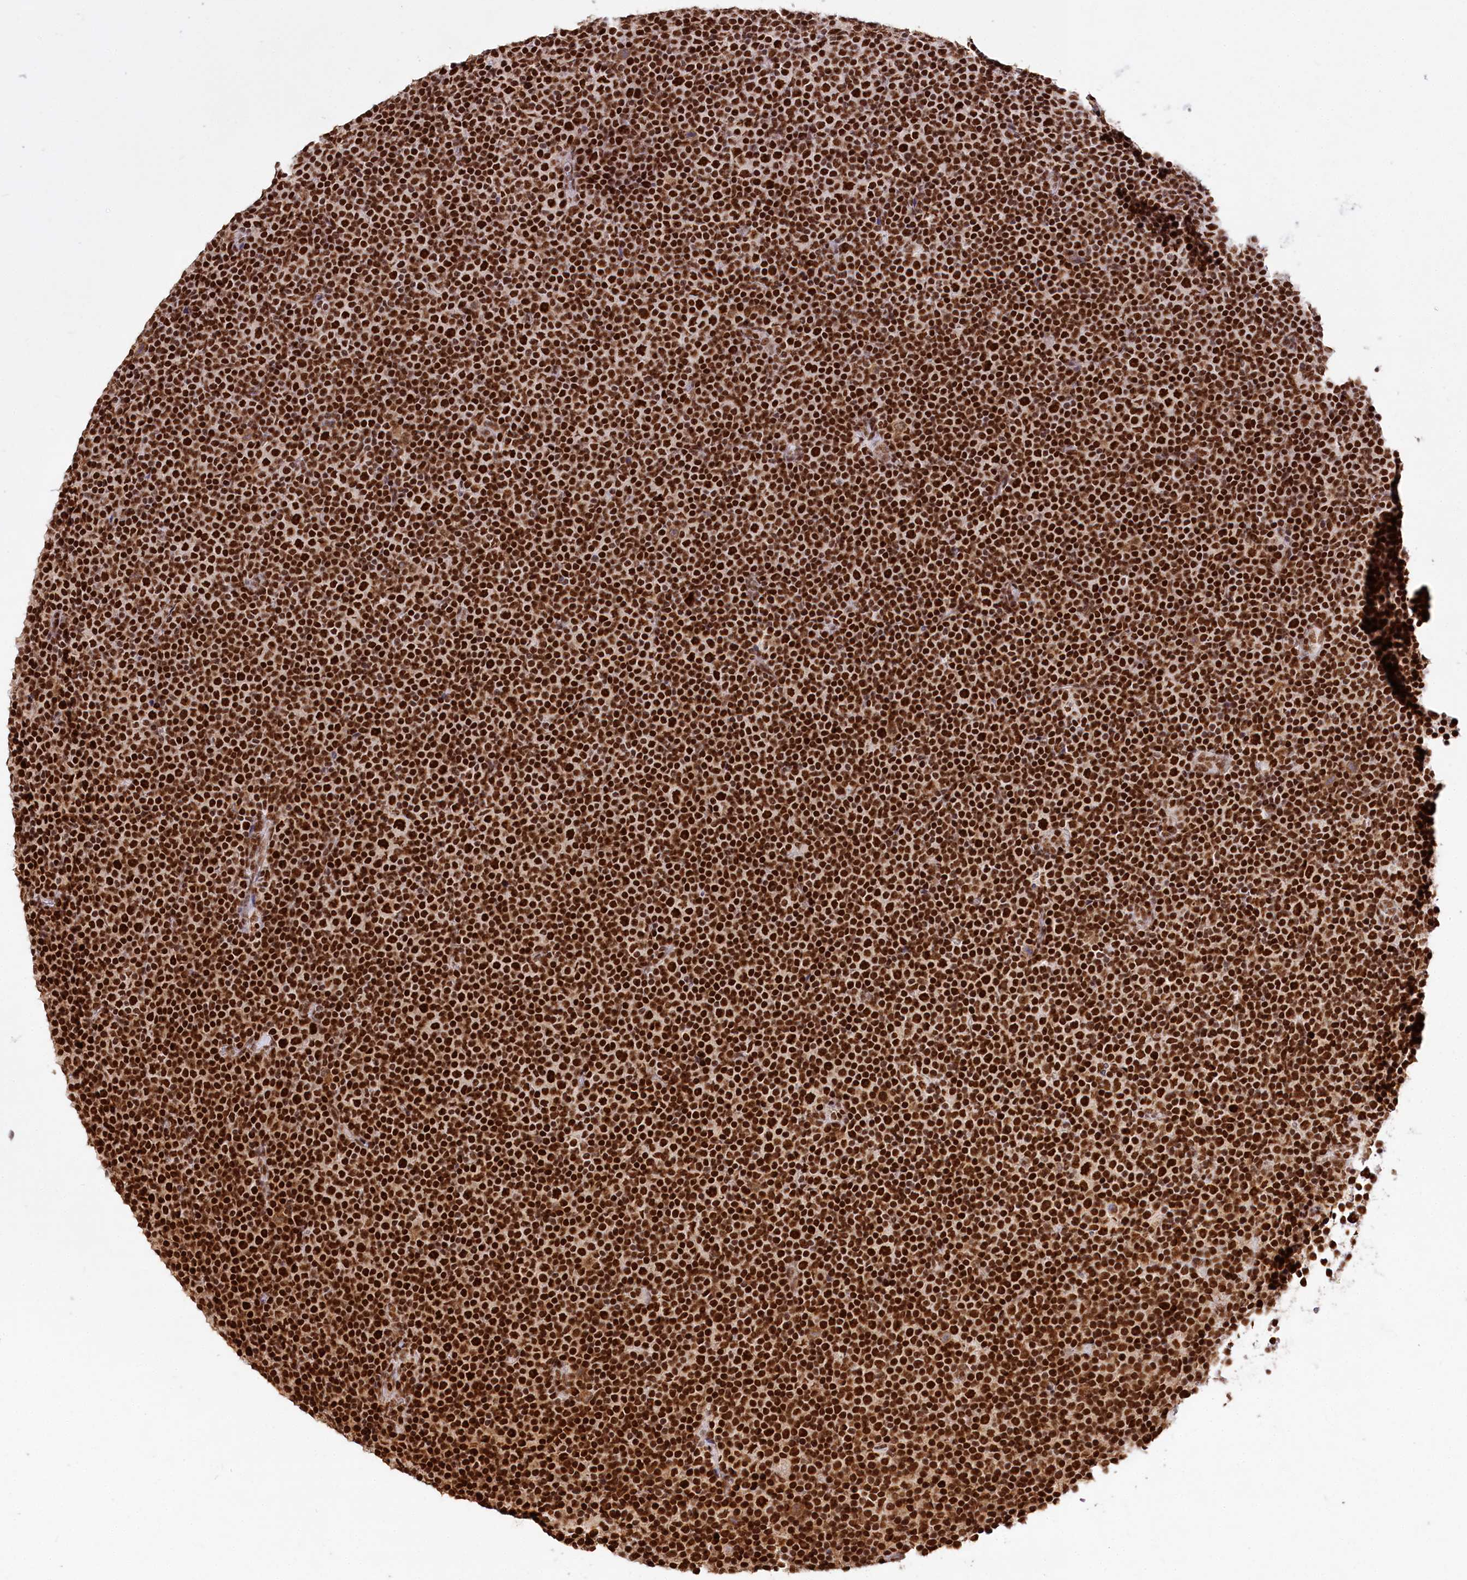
{"staining": {"intensity": "strong", "quantity": ">75%", "location": "nuclear"}, "tissue": "lymphoma", "cell_type": "Tumor cells", "image_type": "cancer", "snomed": [{"axis": "morphology", "description": "Malignant lymphoma, non-Hodgkin's type, Low grade"}, {"axis": "topography", "description": "Lymph node"}], "caption": "There is high levels of strong nuclear expression in tumor cells of low-grade malignant lymphoma, non-Hodgkin's type, as demonstrated by immunohistochemical staining (brown color).", "gene": "SMARCE1", "patient": {"sex": "female", "age": 67}}